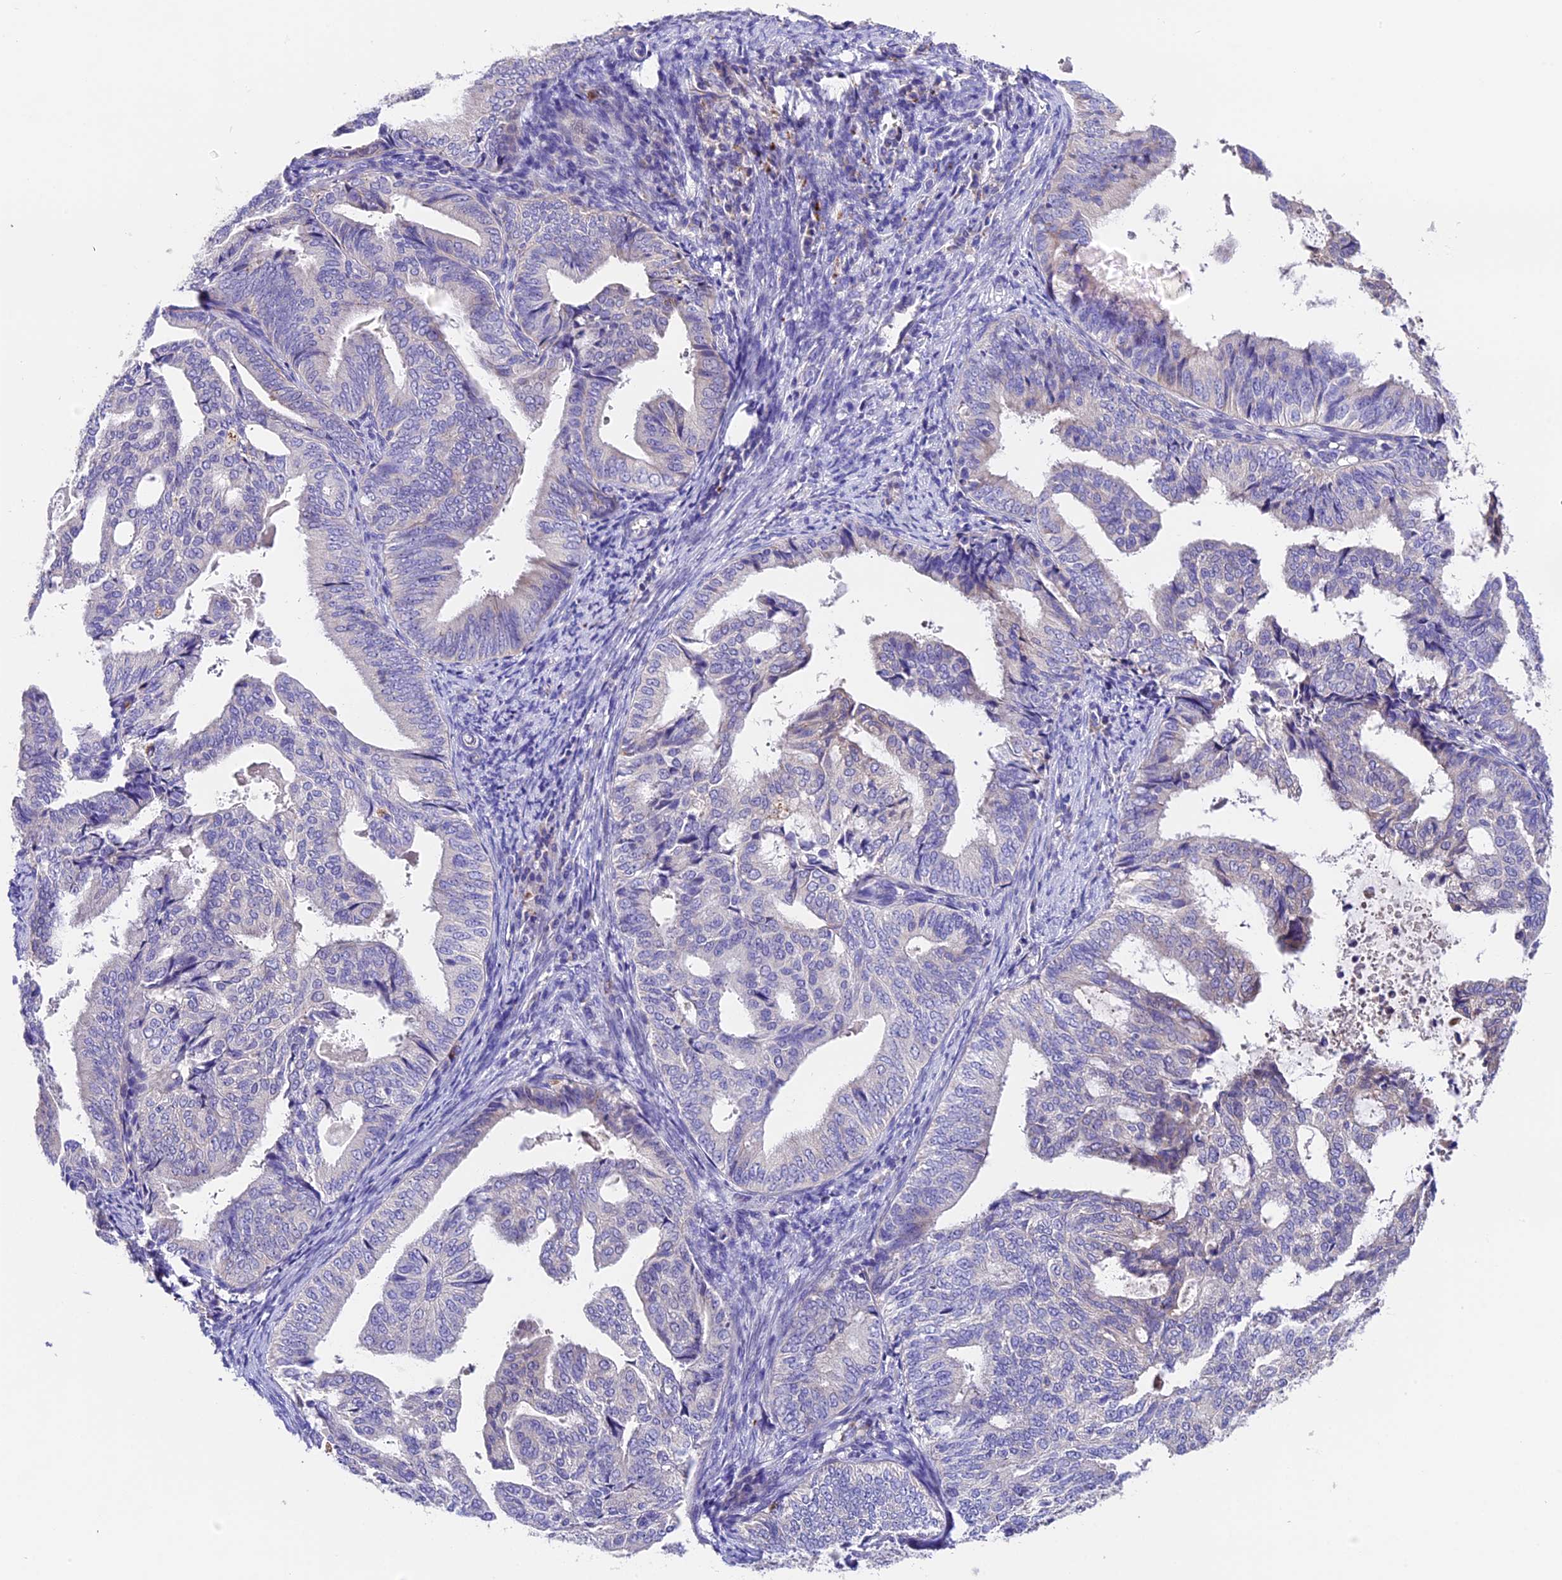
{"staining": {"intensity": "negative", "quantity": "none", "location": "none"}, "tissue": "endometrial cancer", "cell_type": "Tumor cells", "image_type": "cancer", "snomed": [{"axis": "morphology", "description": "Adenocarcinoma, NOS"}, {"axis": "topography", "description": "Endometrium"}], "caption": "IHC image of endometrial adenocarcinoma stained for a protein (brown), which displays no positivity in tumor cells. (DAB (3,3'-diaminobenzidine) immunohistochemistry with hematoxylin counter stain).", "gene": "LYPD6", "patient": {"sex": "female", "age": 58}}